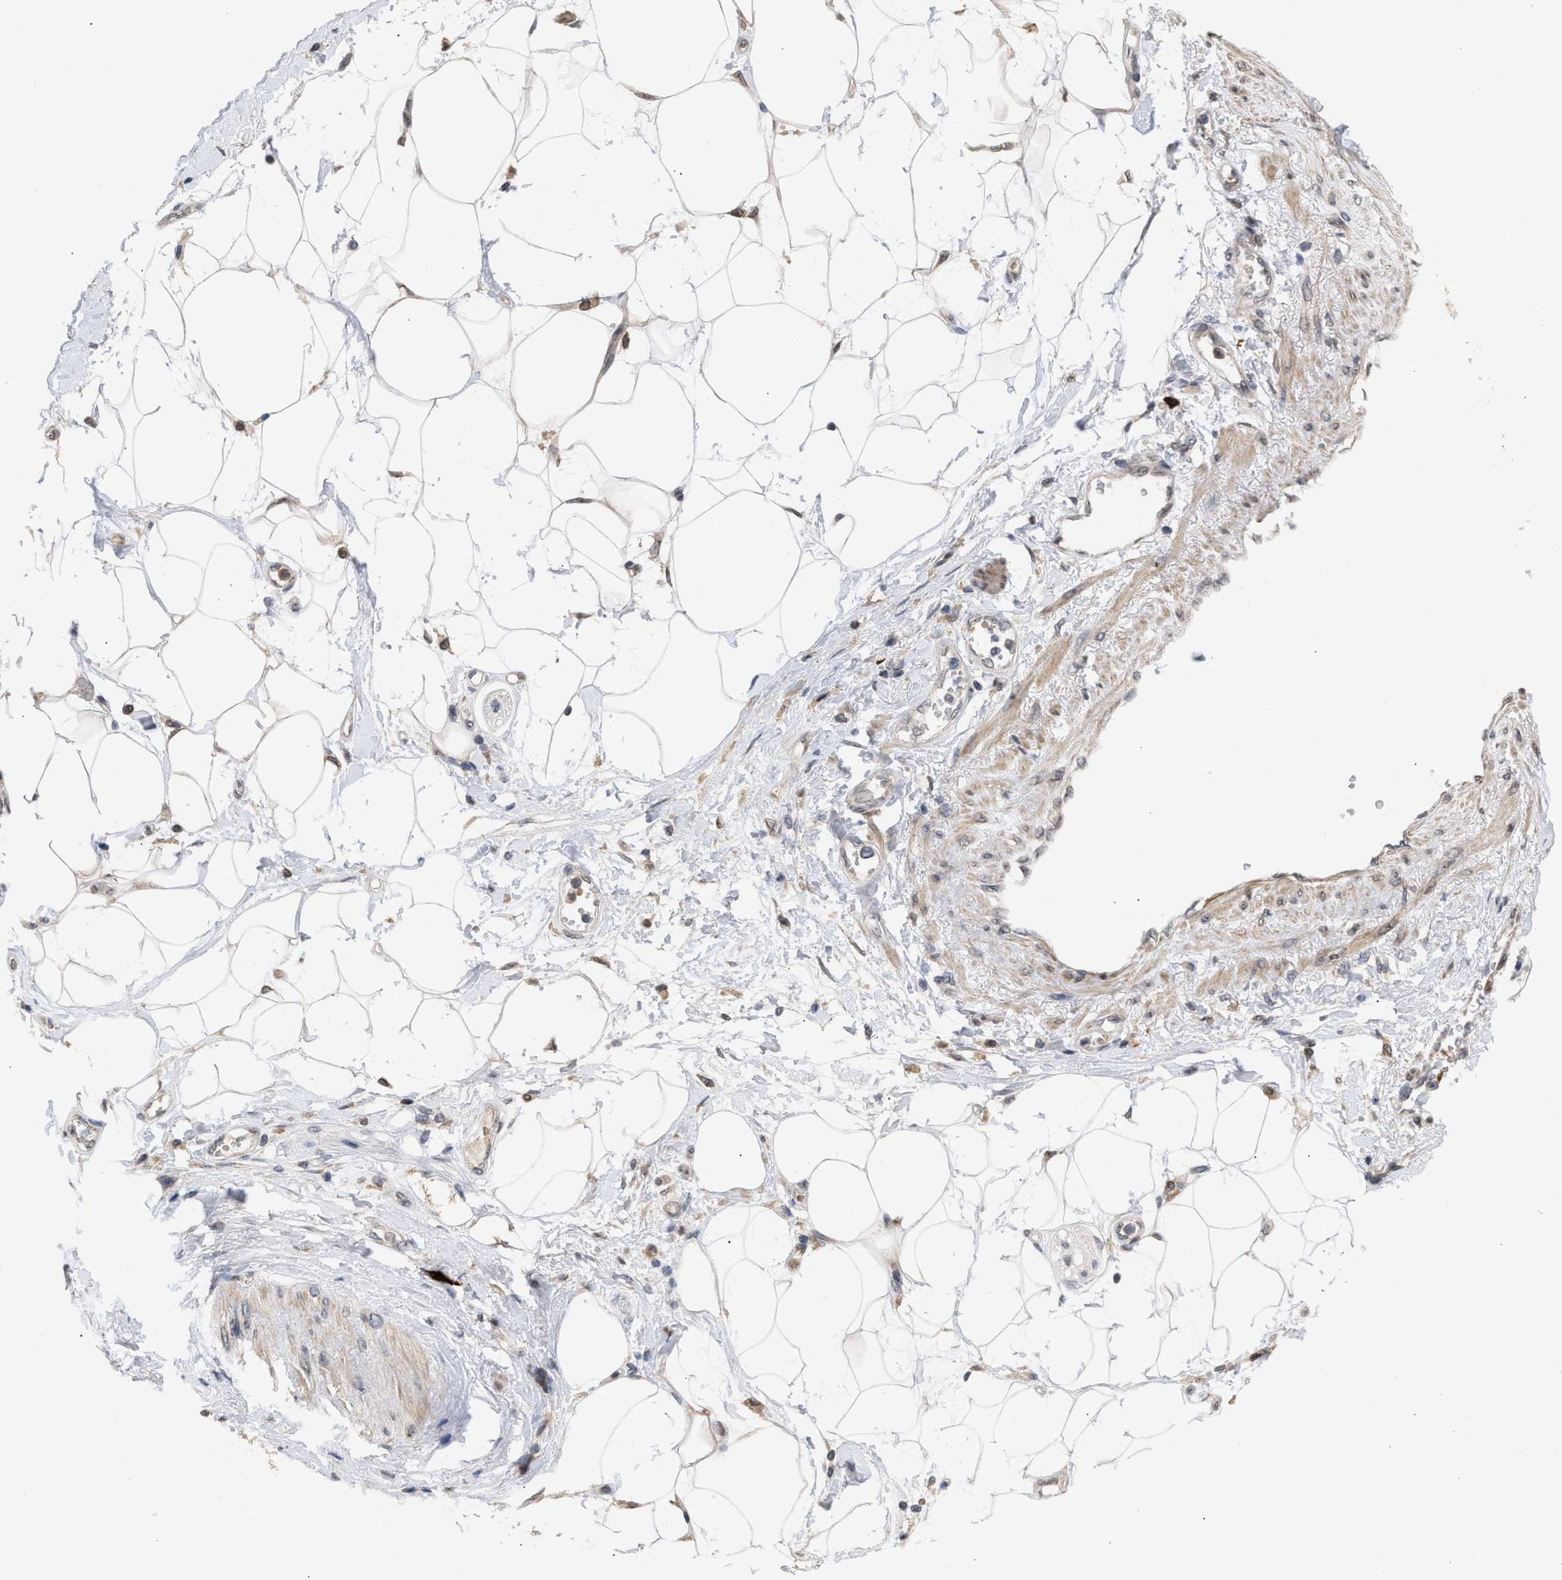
{"staining": {"intensity": "weak", "quantity": ">75%", "location": "cytoplasmic/membranous"}, "tissue": "adipose tissue", "cell_type": "Adipocytes", "image_type": "normal", "snomed": [{"axis": "morphology", "description": "Normal tissue, NOS"}, {"axis": "morphology", "description": "Adenocarcinoma, NOS"}, {"axis": "topography", "description": "Duodenum"}, {"axis": "topography", "description": "Peripheral nerve tissue"}], "caption": "IHC staining of benign adipose tissue, which exhibits low levels of weak cytoplasmic/membranous staining in approximately >75% of adipocytes indicating weak cytoplasmic/membranous protein expression. The staining was performed using DAB (3,3'-diaminobenzidine) (brown) for protein detection and nuclei were counterstained in hematoxylin (blue).", "gene": "NUP62", "patient": {"sex": "female", "age": 60}}